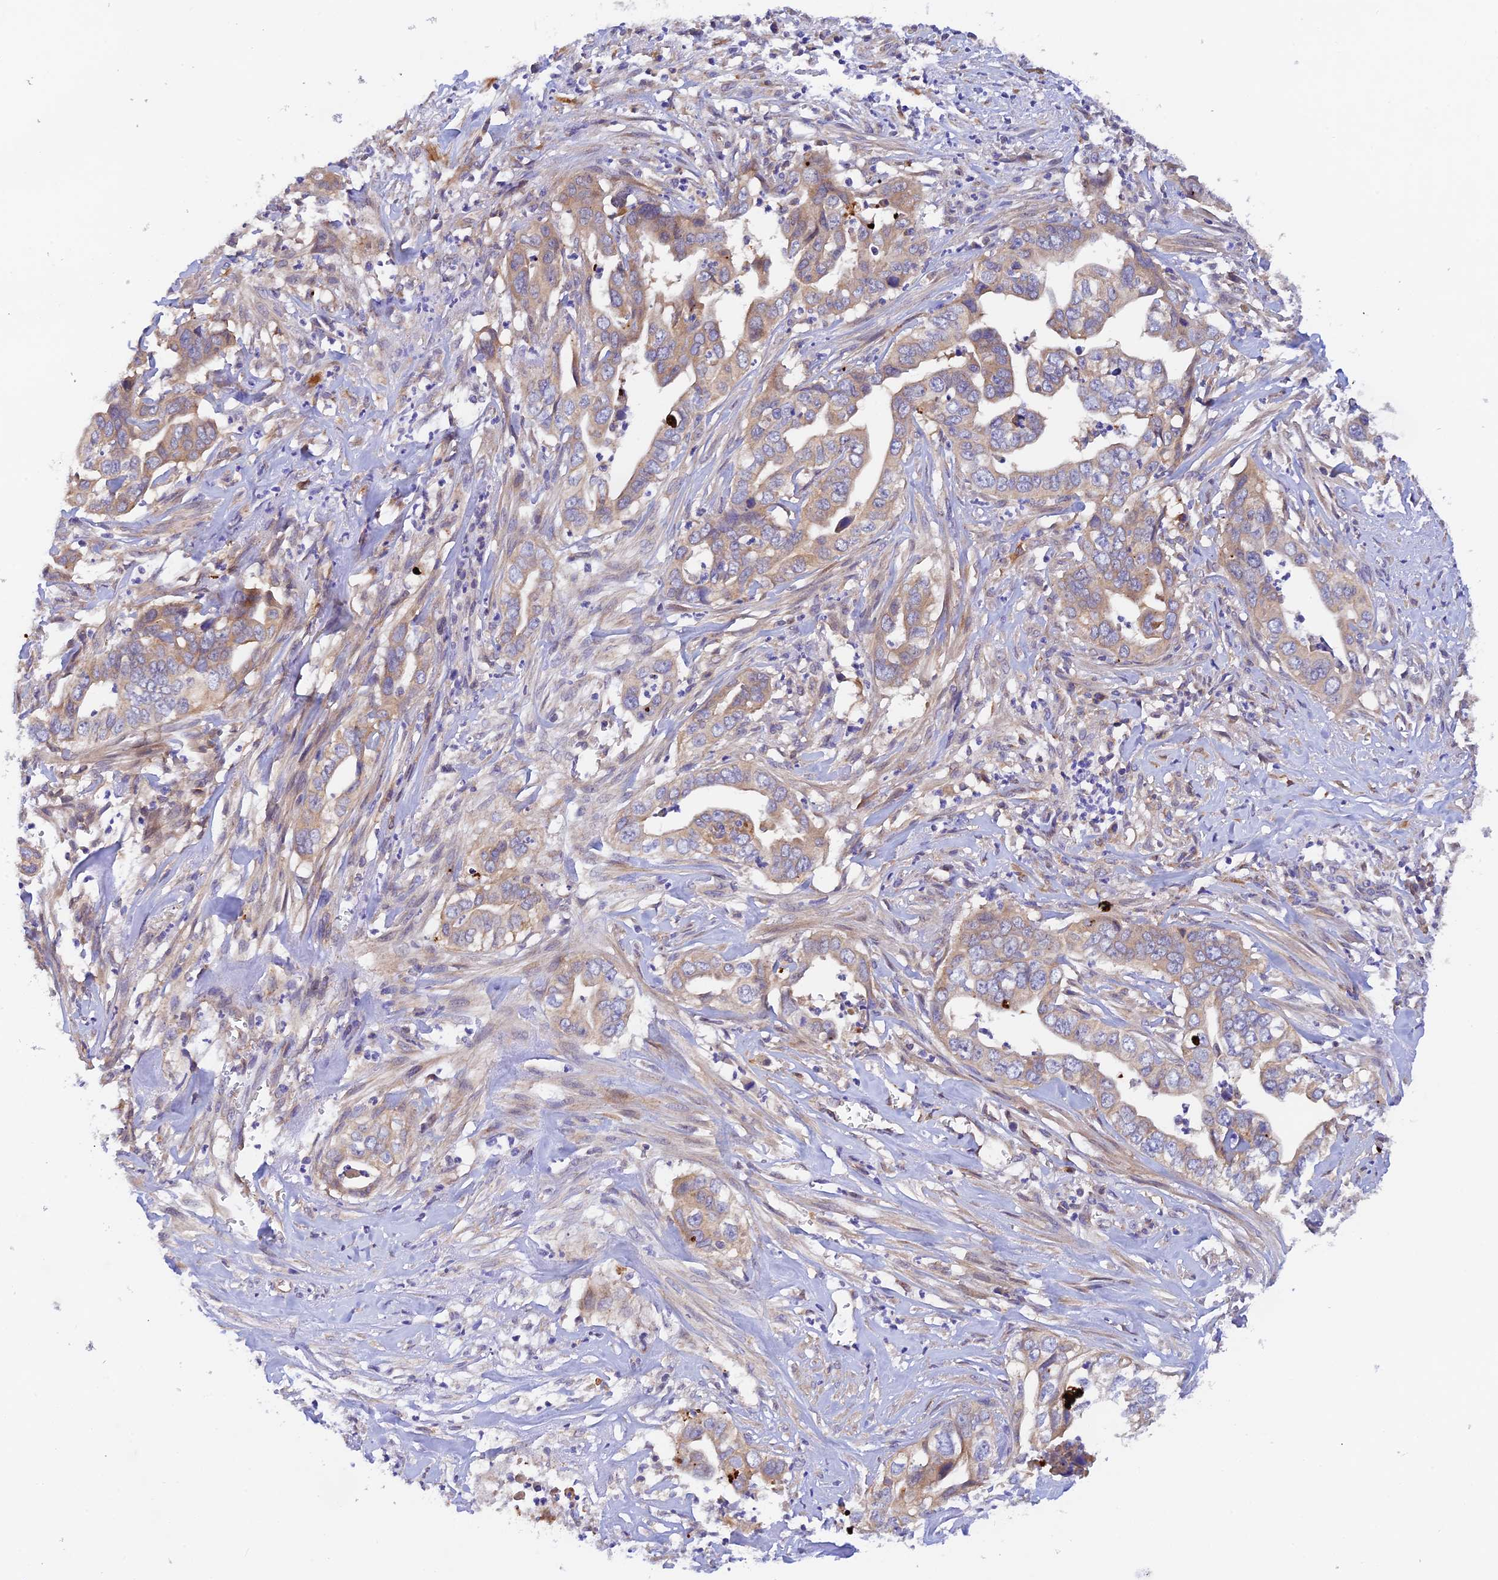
{"staining": {"intensity": "weak", "quantity": ">75%", "location": "cytoplasmic/membranous"}, "tissue": "liver cancer", "cell_type": "Tumor cells", "image_type": "cancer", "snomed": [{"axis": "morphology", "description": "Cholangiocarcinoma"}, {"axis": "topography", "description": "Liver"}], "caption": "A photomicrograph of liver cancer stained for a protein shows weak cytoplasmic/membranous brown staining in tumor cells.", "gene": "RANBP6", "patient": {"sex": "female", "age": 79}}